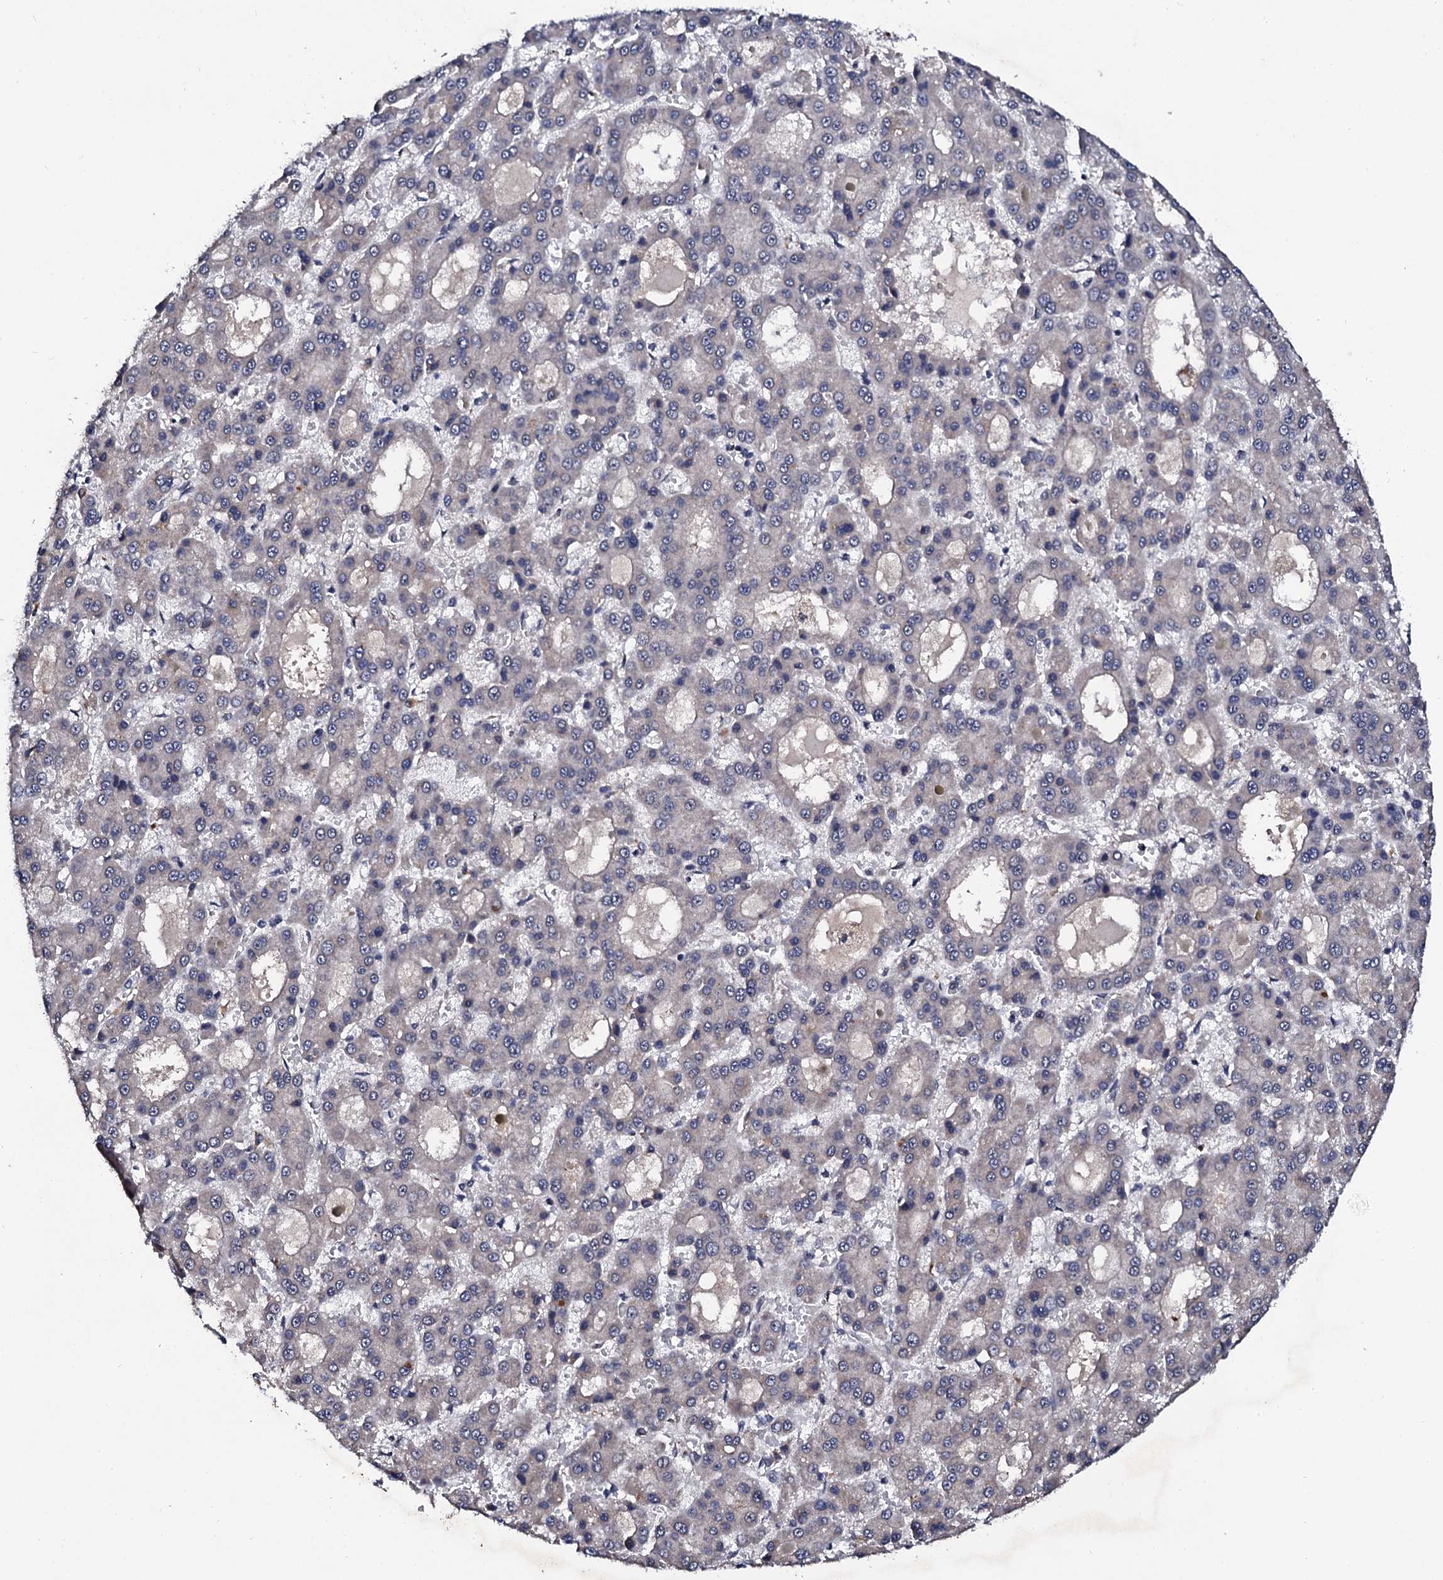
{"staining": {"intensity": "negative", "quantity": "none", "location": "none"}, "tissue": "liver cancer", "cell_type": "Tumor cells", "image_type": "cancer", "snomed": [{"axis": "morphology", "description": "Carcinoma, Hepatocellular, NOS"}, {"axis": "topography", "description": "Liver"}], "caption": "Tumor cells show no significant protein expression in liver cancer. (DAB immunohistochemistry, high magnification).", "gene": "IP6K1", "patient": {"sex": "male", "age": 70}}